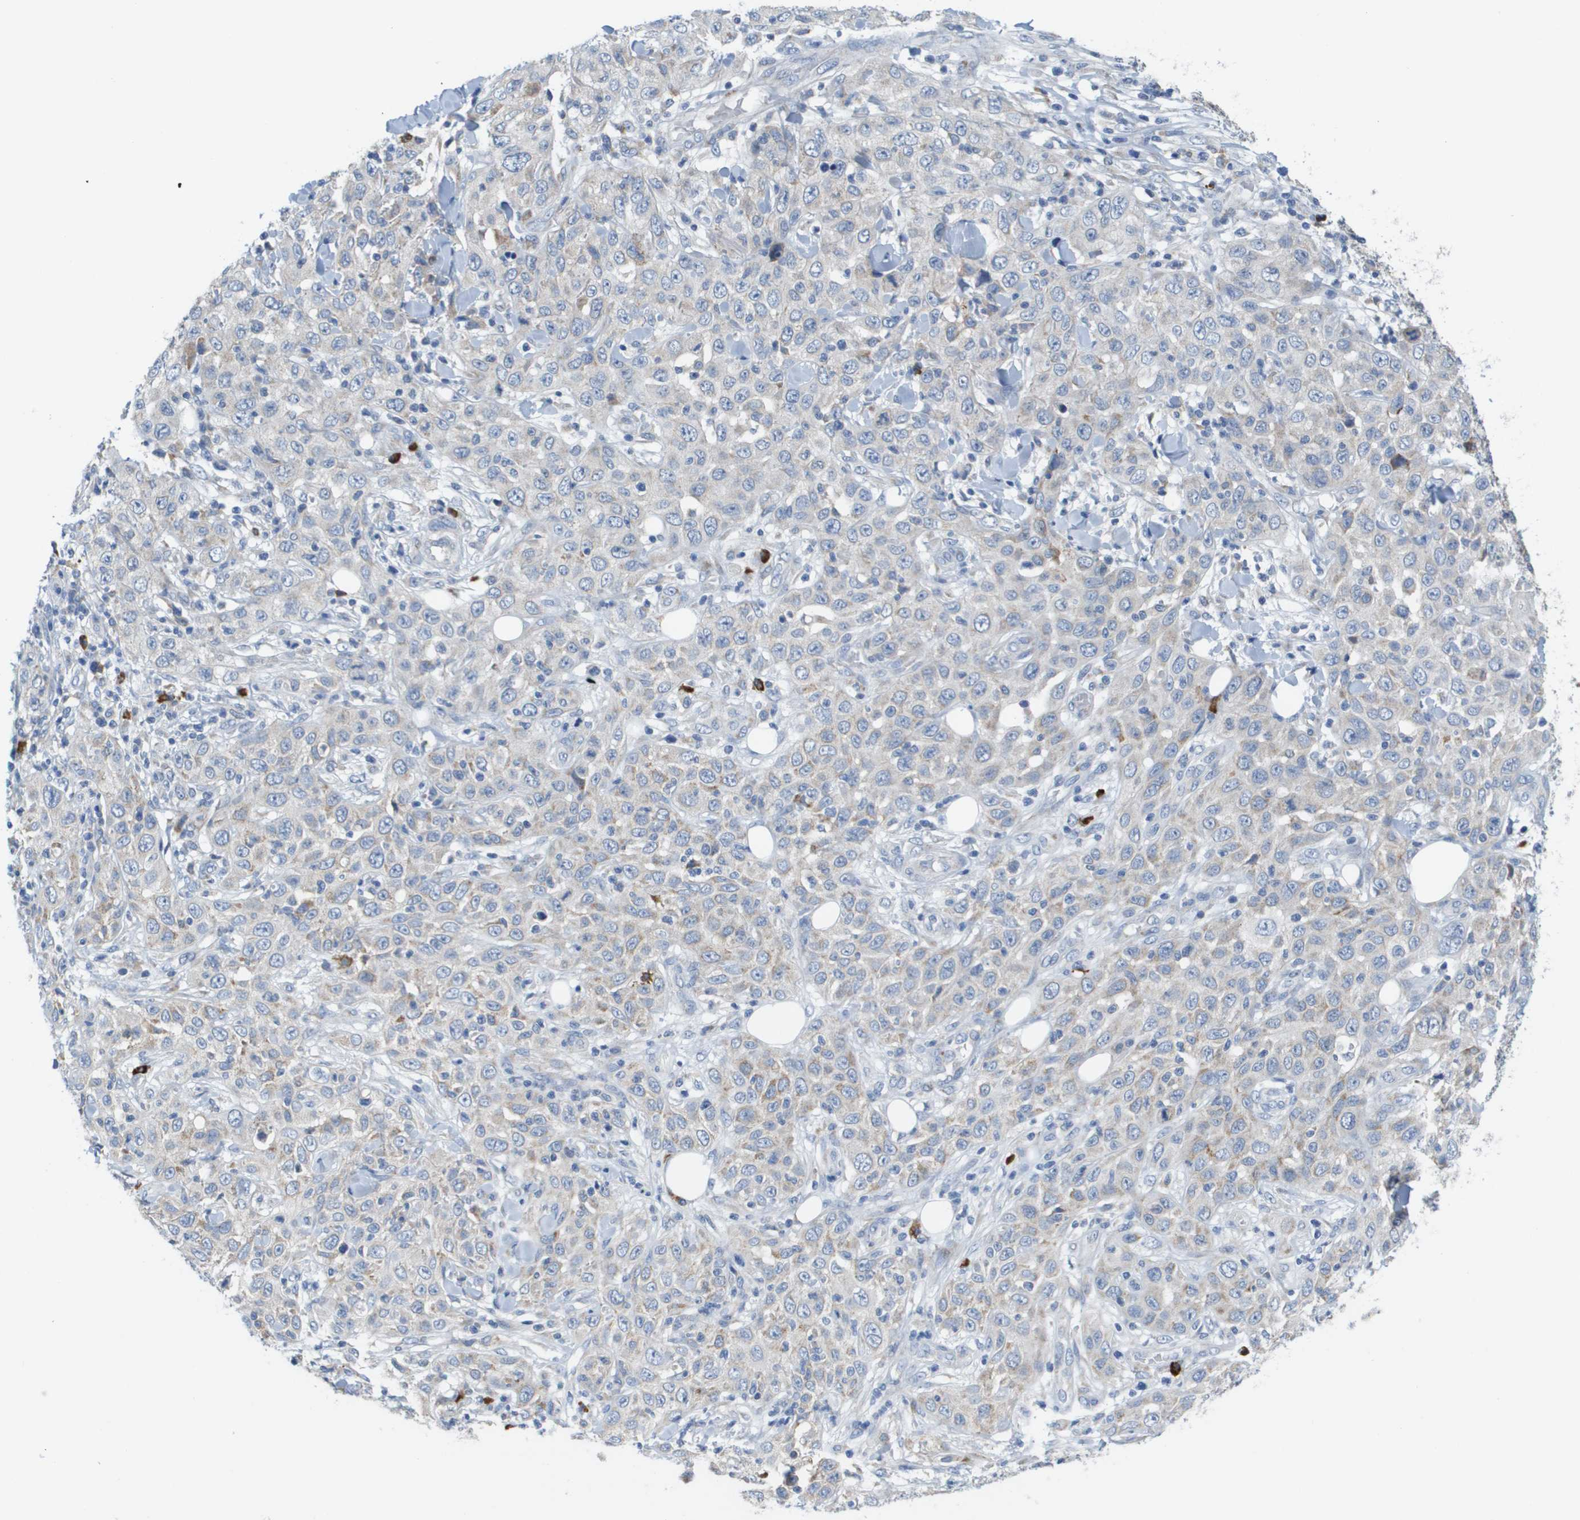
{"staining": {"intensity": "negative", "quantity": "none", "location": "none"}, "tissue": "skin cancer", "cell_type": "Tumor cells", "image_type": "cancer", "snomed": [{"axis": "morphology", "description": "Squamous cell carcinoma, NOS"}, {"axis": "topography", "description": "Skin"}], "caption": "Skin cancer (squamous cell carcinoma) was stained to show a protein in brown. There is no significant staining in tumor cells.", "gene": "CD3G", "patient": {"sex": "female", "age": 88}}